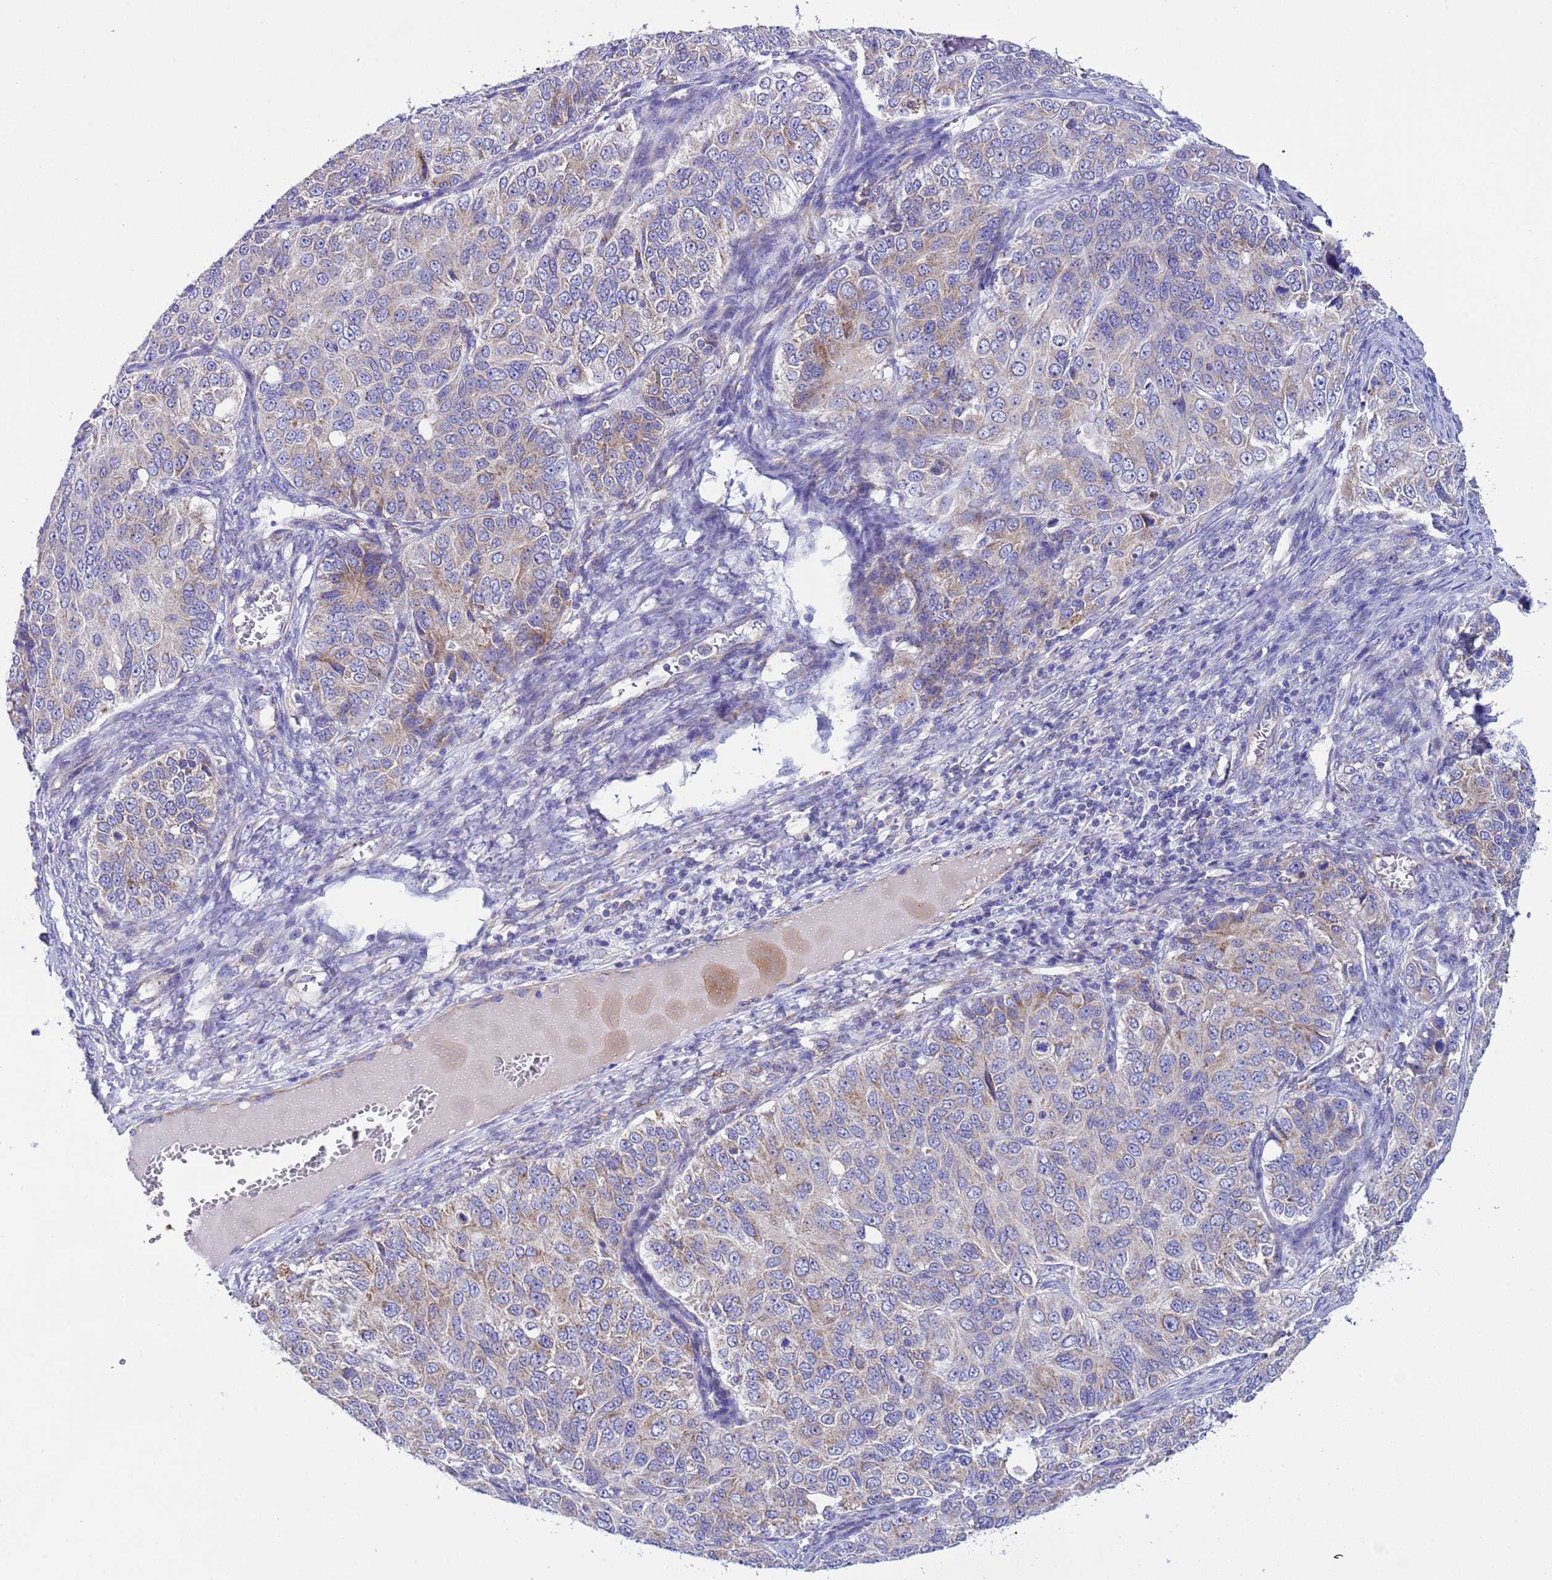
{"staining": {"intensity": "weak", "quantity": "<25%", "location": "cytoplasmic/membranous"}, "tissue": "ovarian cancer", "cell_type": "Tumor cells", "image_type": "cancer", "snomed": [{"axis": "morphology", "description": "Carcinoma, endometroid"}, {"axis": "topography", "description": "Ovary"}], "caption": "Immunohistochemistry (IHC) of ovarian cancer demonstrates no positivity in tumor cells.", "gene": "CCDC191", "patient": {"sex": "female", "age": 51}}